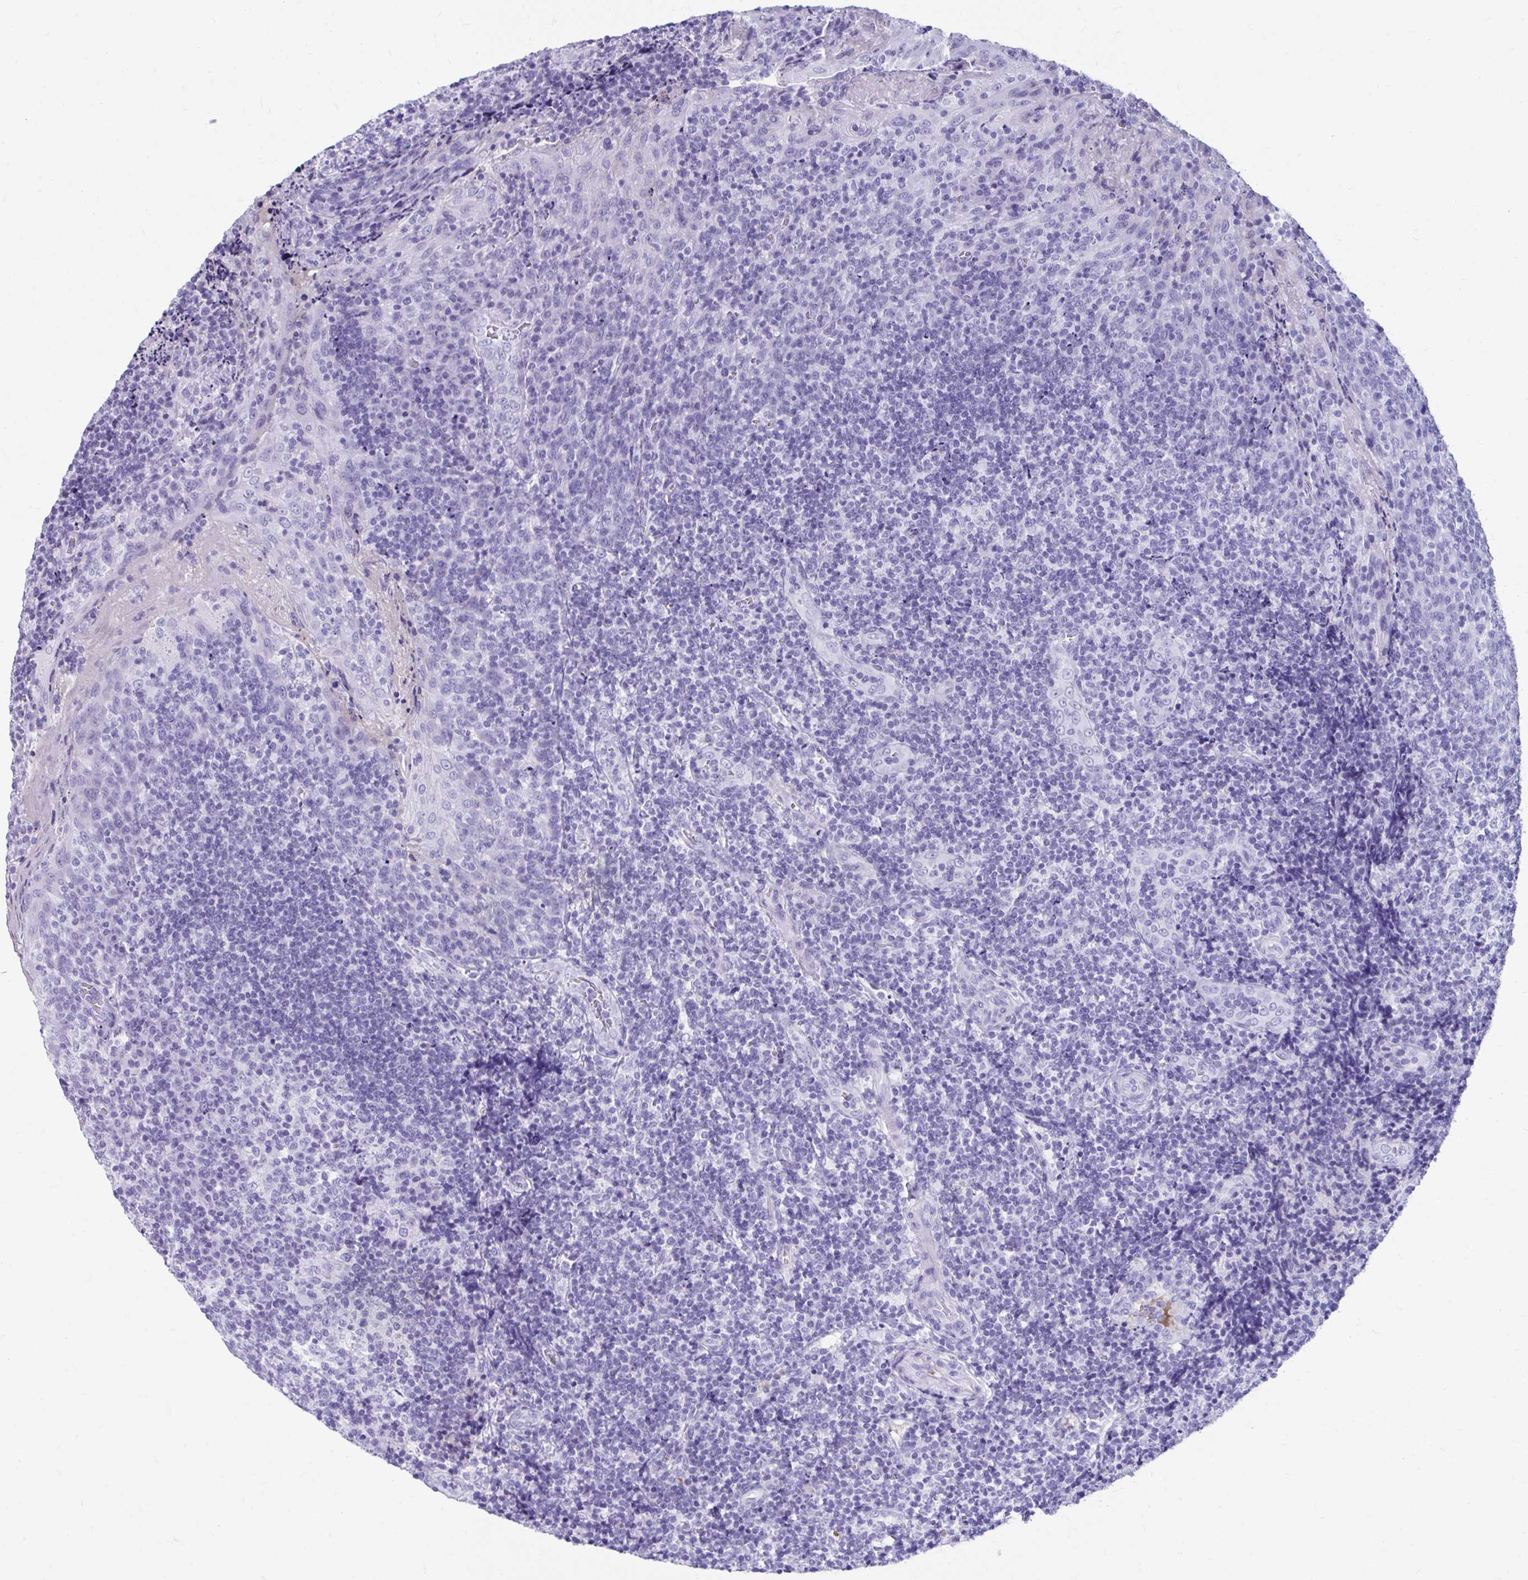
{"staining": {"intensity": "negative", "quantity": "none", "location": "none"}, "tissue": "tonsil", "cell_type": "Germinal center cells", "image_type": "normal", "snomed": [{"axis": "morphology", "description": "Normal tissue, NOS"}, {"axis": "topography", "description": "Tonsil"}], "caption": "Tonsil stained for a protein using immunohistochemistry (IHC) demonstrates no staining germinal center cells.", "gene": "SMIM9", "patient": {"sex": "male", "age": 17}}